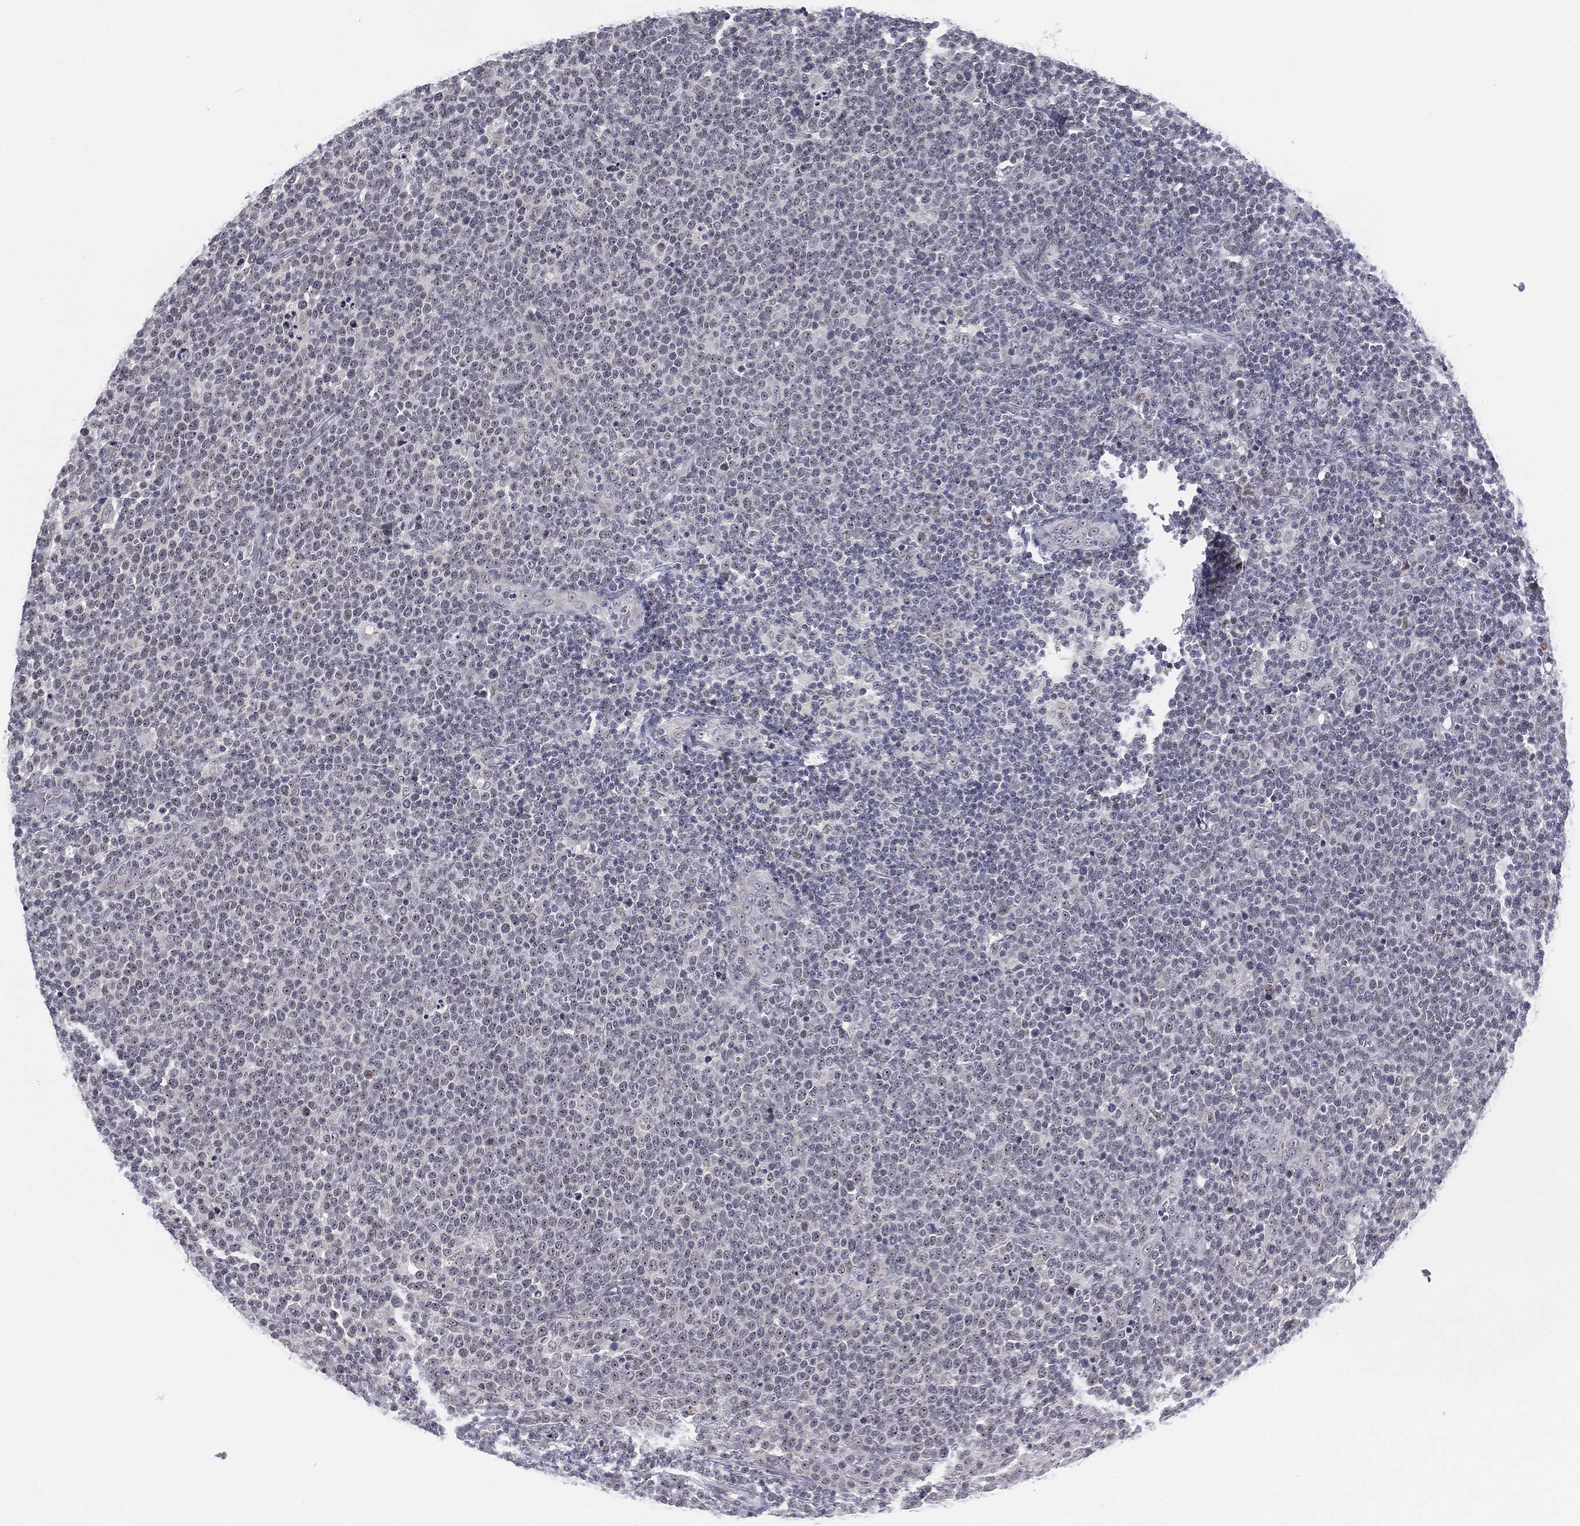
{"staining": {"intensity": "negative", "quantity": "none", "location": "none"}, "tissue": "lymphoma", "cell_type": "Tumor cells", "image_type": "cancer", "snomed": [{"axis": "morphology", "description": "Malignant lymphoma, non-Hodgkin's type, High grade"}, {"axis": "topography", "description": "Lymph node"}], "caption": "DAB immunohistochemical staining of high-grade malignant lymphoma, non-Hodgkin's type exhibits no significant expression in tumor cells.", "gene": "MS4A8", "patient": {"sex": "male", "age": 61}}